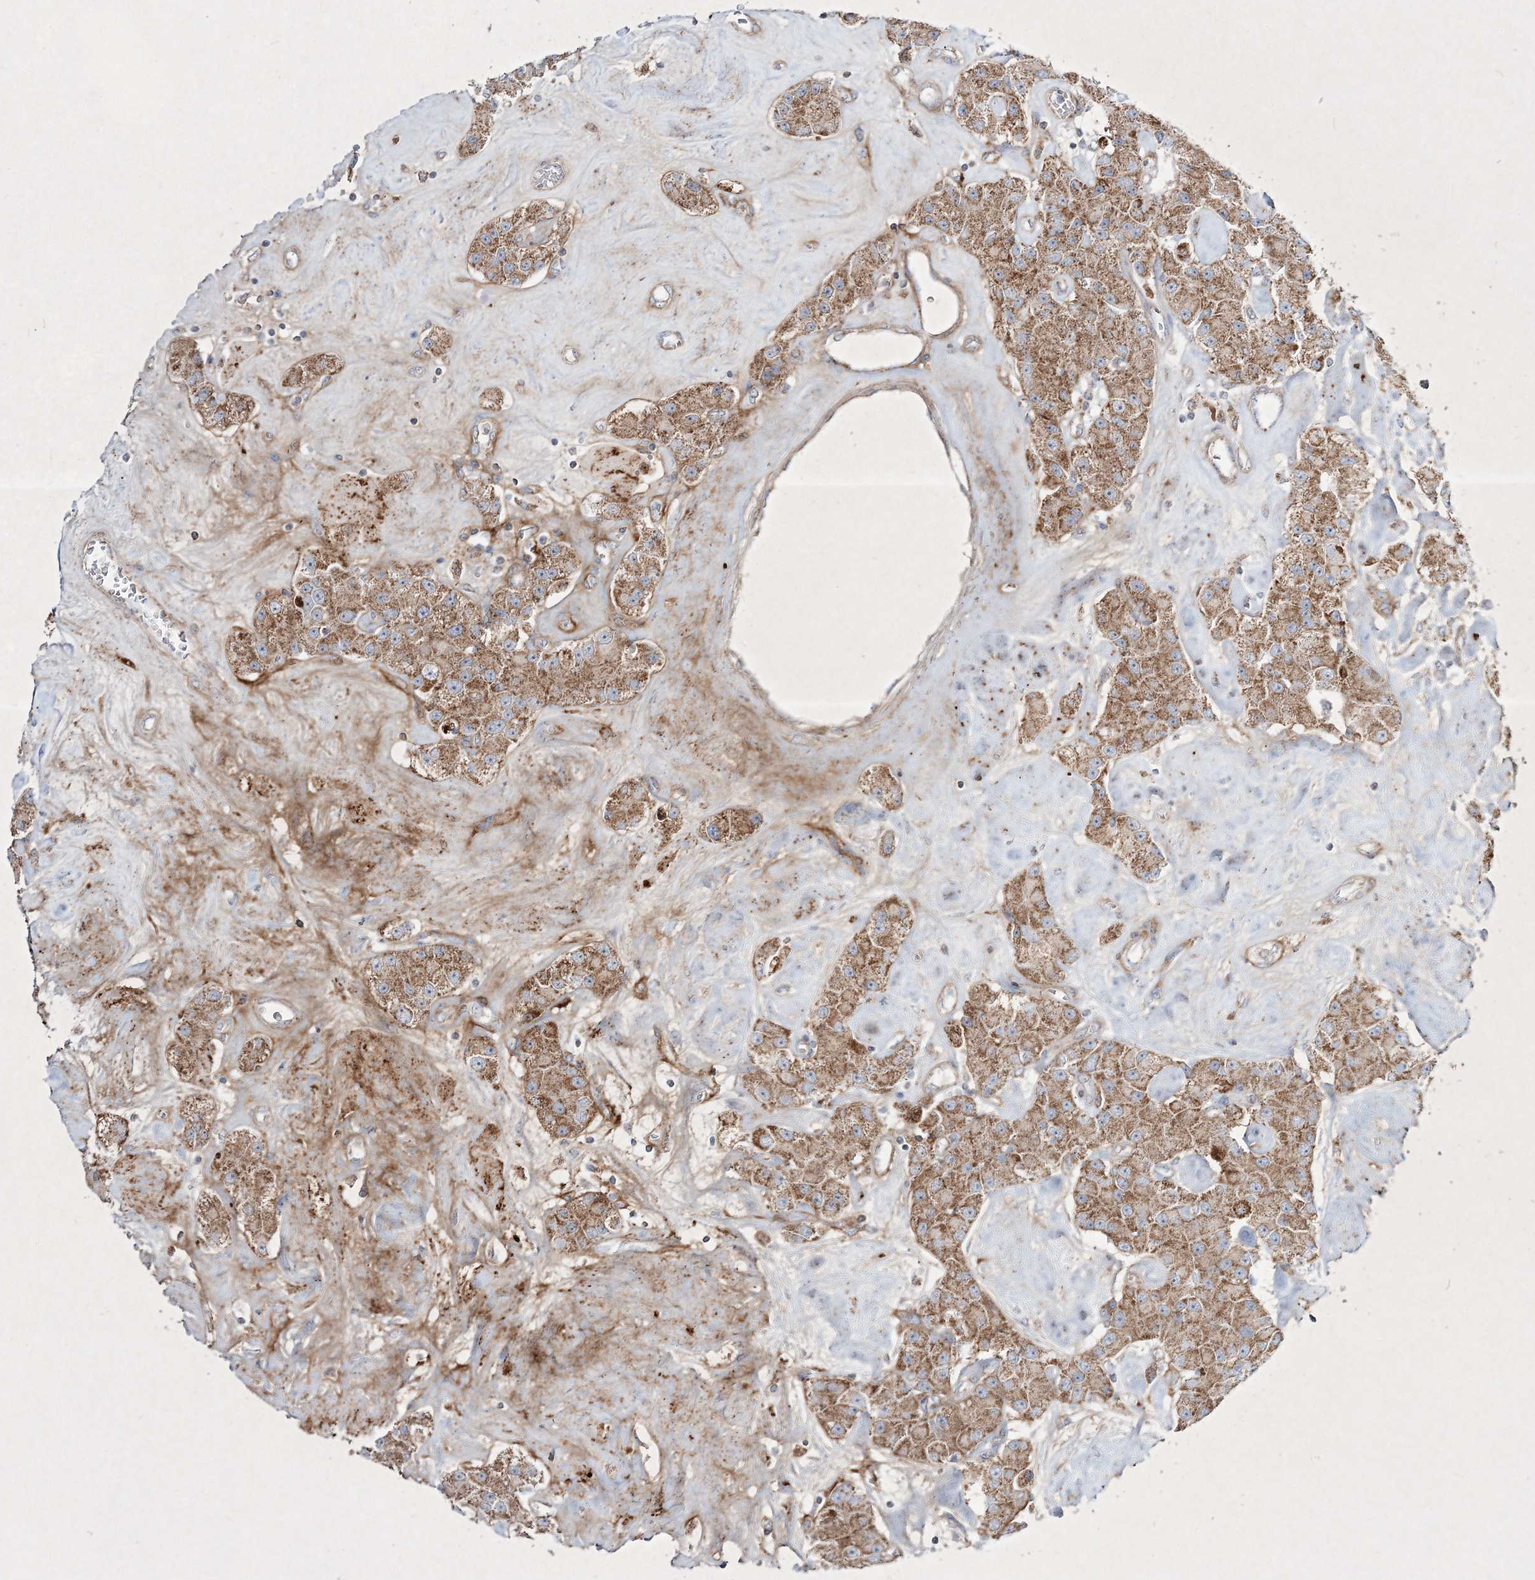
{"staining": {"intensity": "moderate", "quantity": ">75%", "location": "cytoplasmic/membranous"}, "tissue": "carcinoid", "cell_type": "Tumor cells", "image_type": "cancer", "snomed": [{"axis": "morphology", "description": "Carcinoid, malignant, NOS"}, {"axis": "topography", "description": "Pancreas"}], "caption": "Immunohistochemical staining of carcinoid (malignant) demonstrates medium levels of moderate cytoplasmic/membranous expression in approximately >75% of tumor cells.", "gene": "RICTOR", "patient": {"sex": "male", "age": 41}}